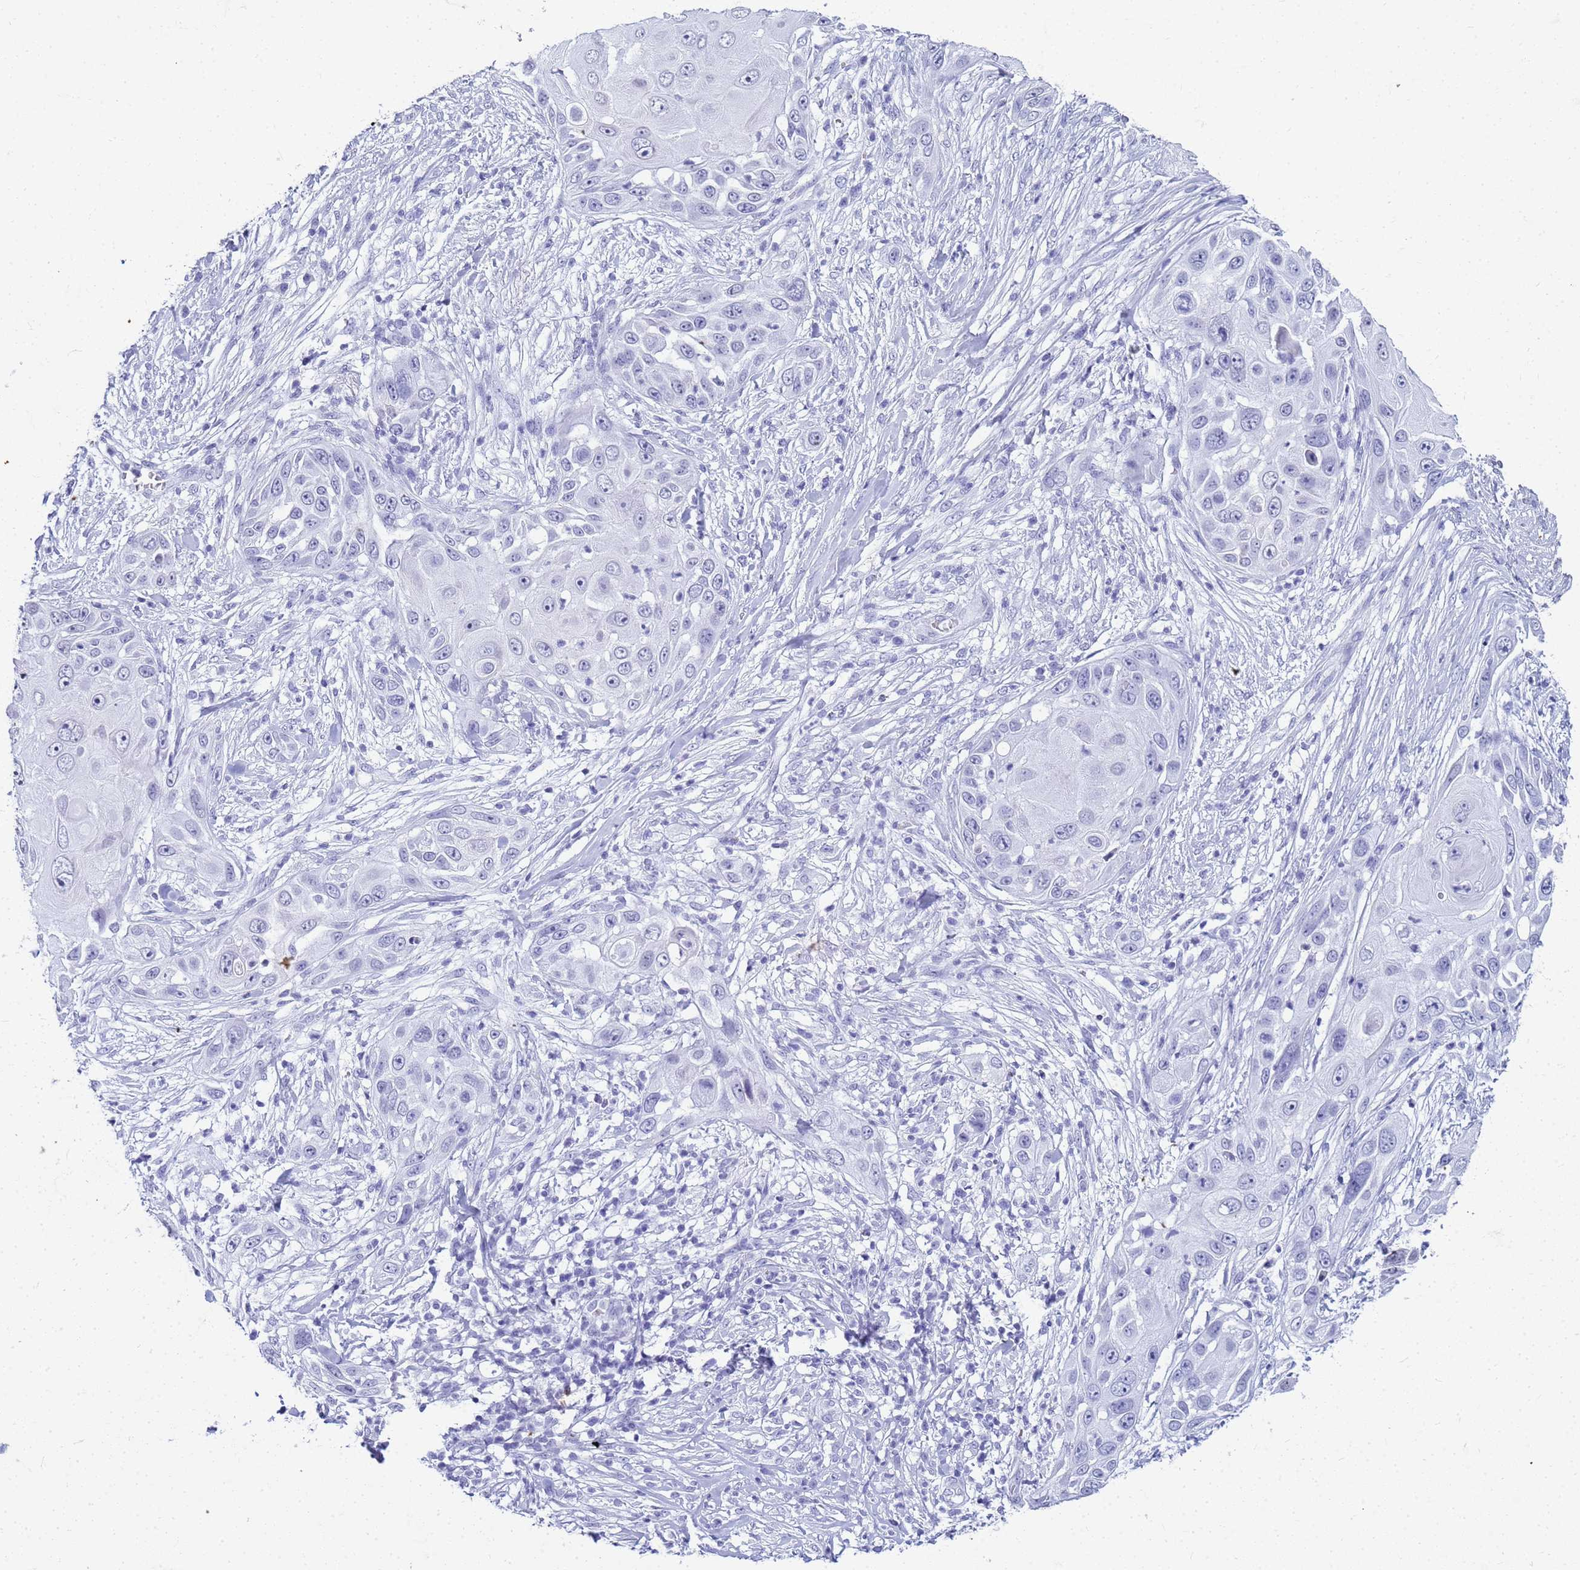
{"staining": {"intensity": "negative", "quantity": "none", "location": "none"}, "tissue": "skin cancer", "cell_type": "Tumor cells", "image_type": "cancer", "snomed": [{"axis": "morphology", "description": "Squamous cell carcinoma, NOS"}, {"axis": "topography", "description": "Skin"}], "caption": "Skin squamous cell carcinoma was stained to show a protein in brown. There is no significant expression in tumor cells. The staining is performed using DAB (3,3'-diaminobenzidine) brown chromogen with nuclei counter-stained in using hematoxylin.", "gene": "SLC7A9", "patient": {"sex": "female", "age": 44}}